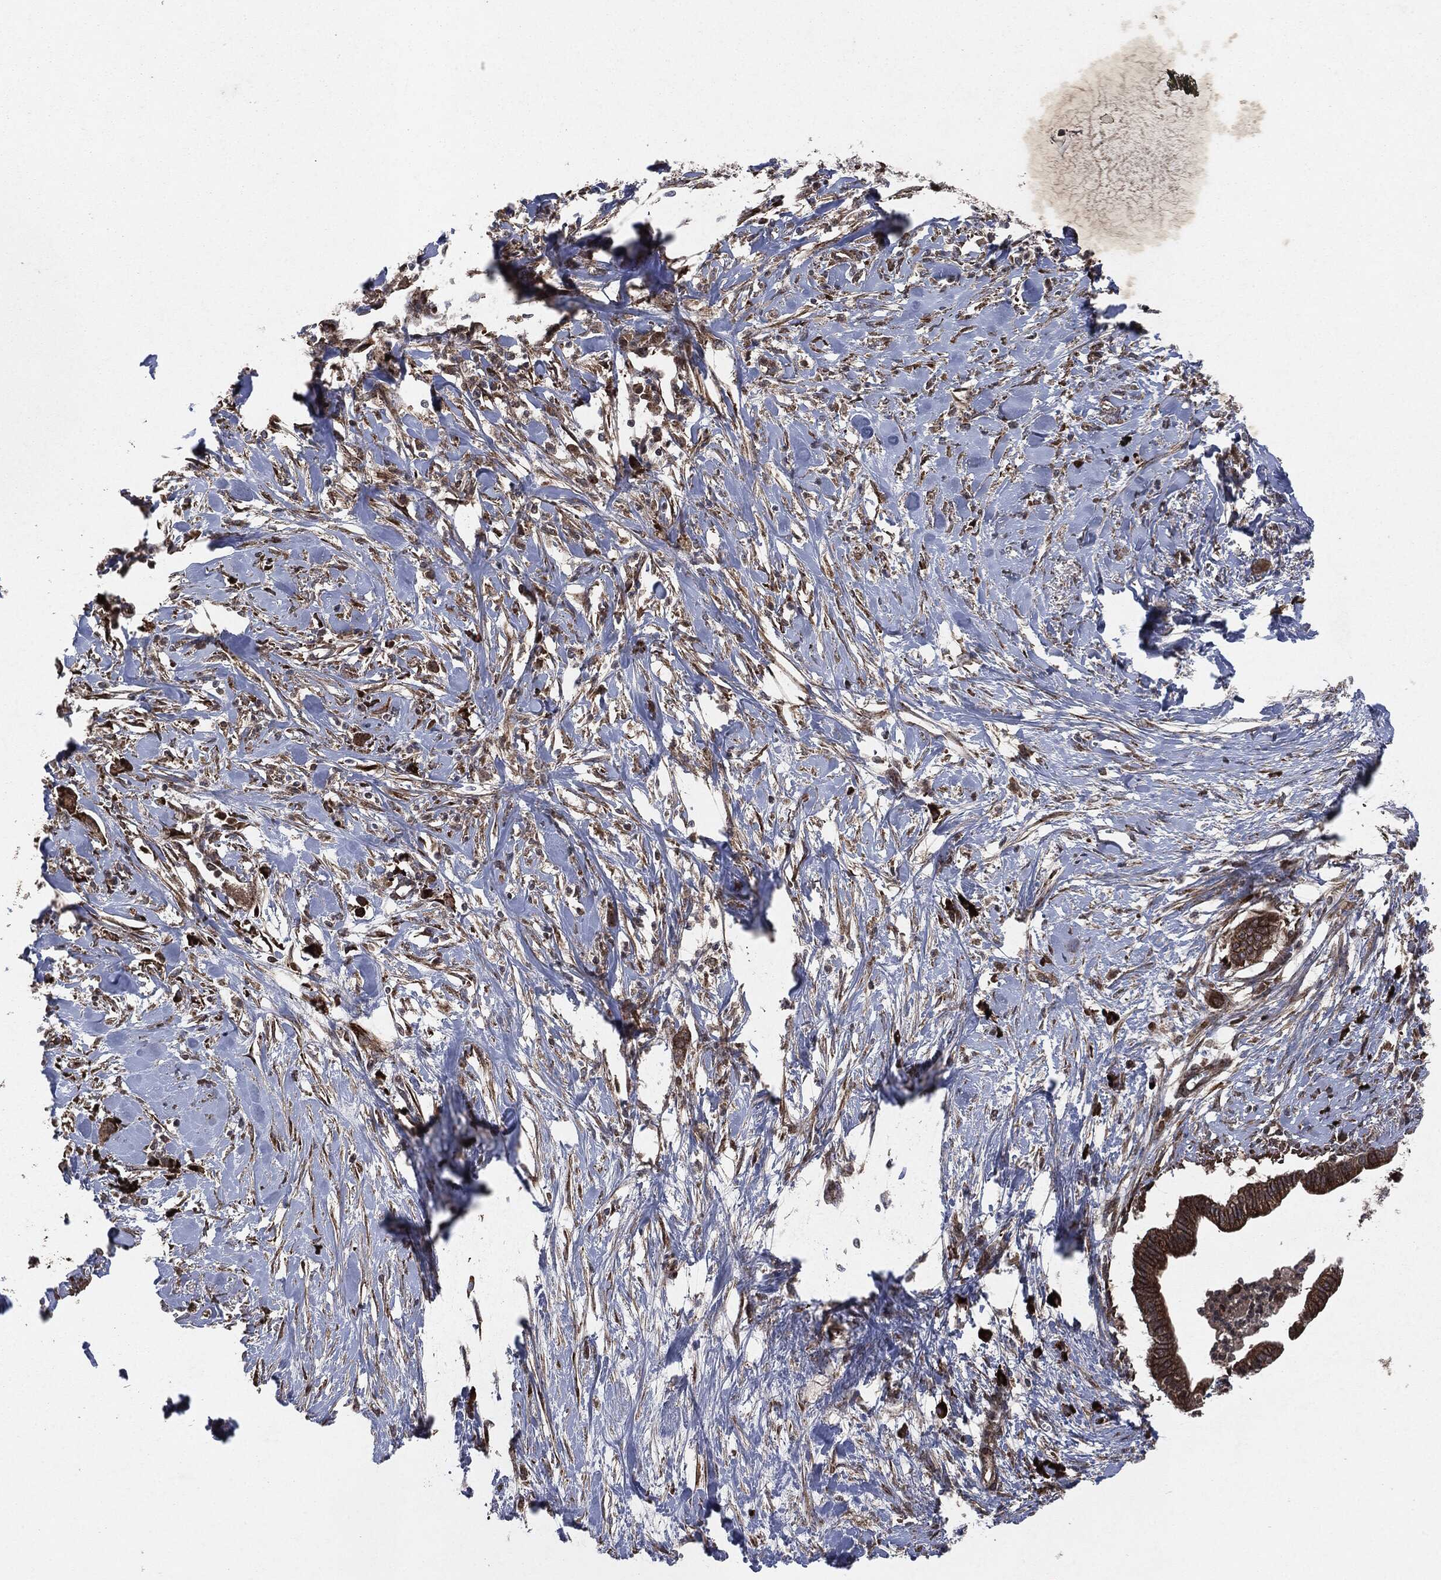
{"staining": {"intensity": "strong", "quantity": ">75%", "location": "cytoplasmic/membranous"}, "tissue": "pancreatic cancer", "cell_type": "Tumor cells", "image_type": "cancer", "snomed": [{"axis": "morphology", "description": "Normal tissue, NOS"}, {"axis": "morphology", "description": "Adenocarcinoma, NOS"}, {"axis": "topography", "description": "Pancreas"}], "caption": "Pancreatic cancer (adenocarcinoma) tissue reveals strong cytoplasmic/membranous staining in approximately >75% of tumor cells", "gene": "RAF1", "patient": {"sex": "female", "age": 58}}